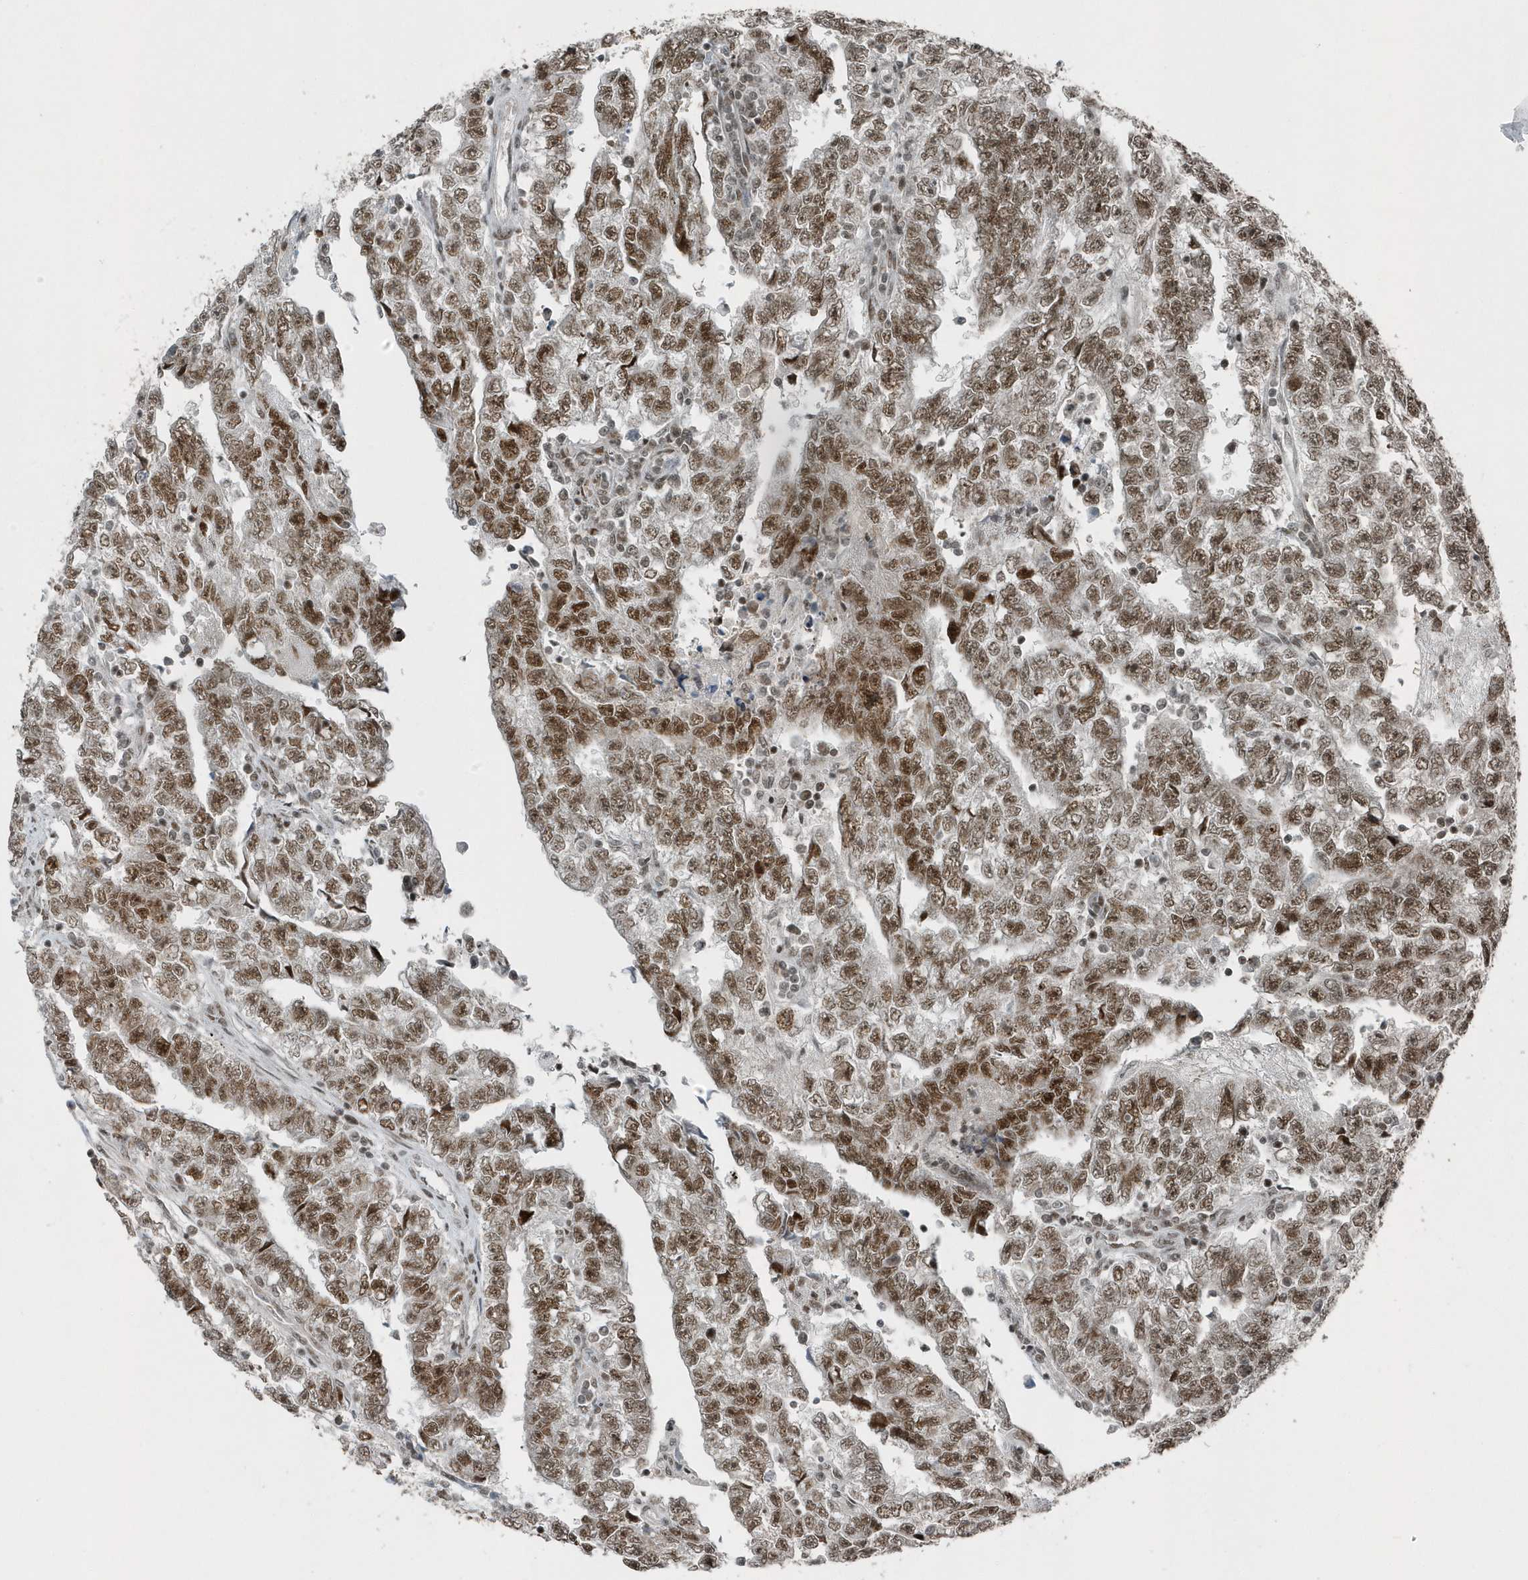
{"staining": {"intensity": "moderate", "quantity": ">75%", "location": "nuclear"}, "tissue": "testis cancer", "cell_type": "Tumor cells", "image_type": "cancer", "snomed": [{"axis": "morphology", "description": "Carcinoma, Embryonal, NOS"}, {"axis": "topography", "description": "Testis"}], "caption": "Embryonal carcinoma (testis) was stained to show a protein in brown. There is medium levels of moderate nuclear expression in about >75% of tumor cells. The staining was performed using DAB (3,3'-diaminobenzidine), with brown indicating positive protein expression. Nuclei are stained blue with hematoxylin.", "gene": "YTHDC1", "patient": {"sex": "male", "age": 25}}